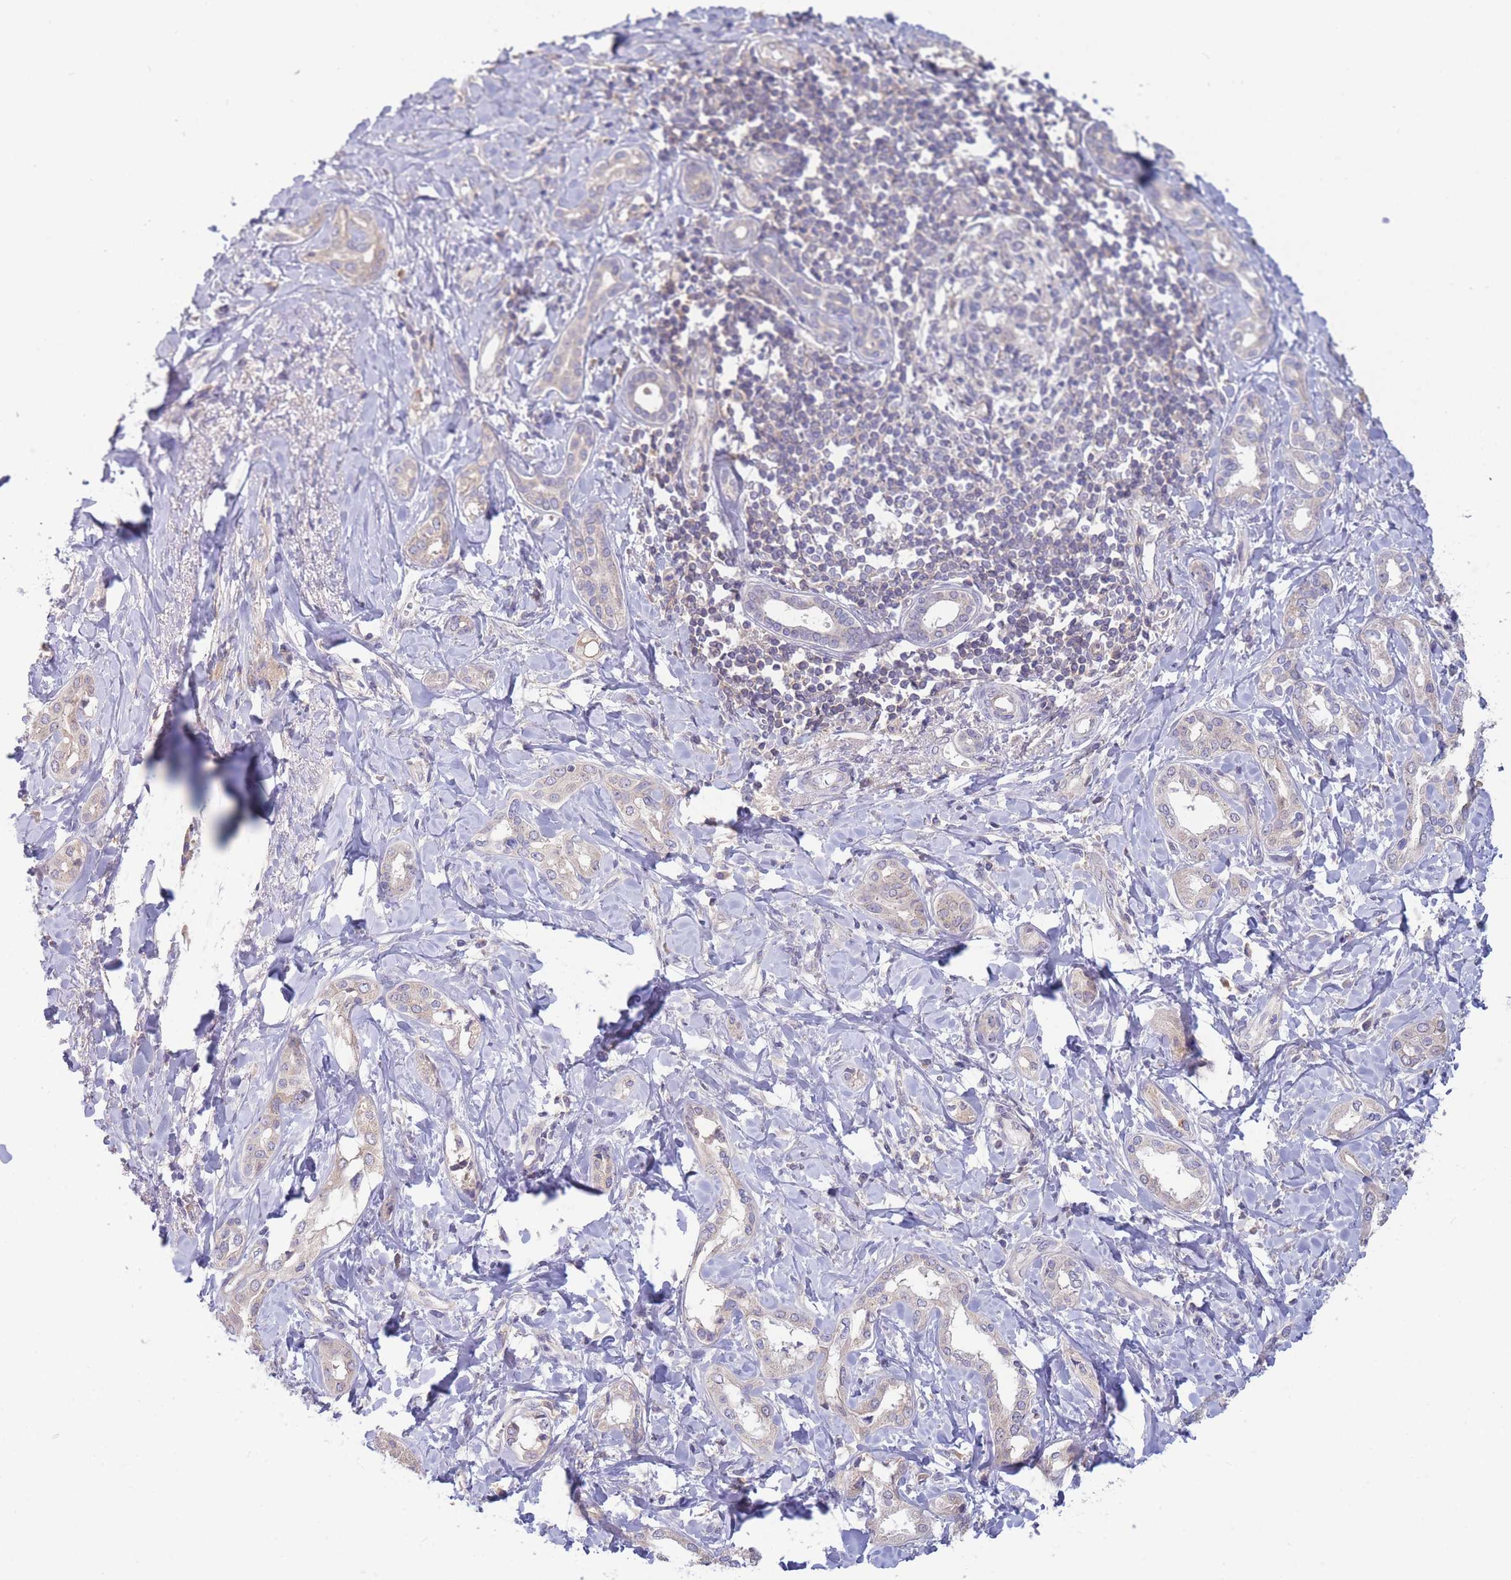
{"staining": {"intensity": "negative", "quantity": "none", "location": "none"}, "tissue": "liver cancer", "cell_type": "Tumor cells", "image_type": "cancer", "snomed": [{"axis": "morphology", "description": "Cholangiocarcinoma"}, {"axis": "topography", "description": "Liver"}], "caption": "This histopathology image is of liver cancer stained with IHC to label a protein in brown with the nuclei are counter-stained blue. There is no staining in tumor cells. Nuclei are stained in blue.", "gene": "NDUFAF5", "patient": {"sex": "female", "age": 77}}